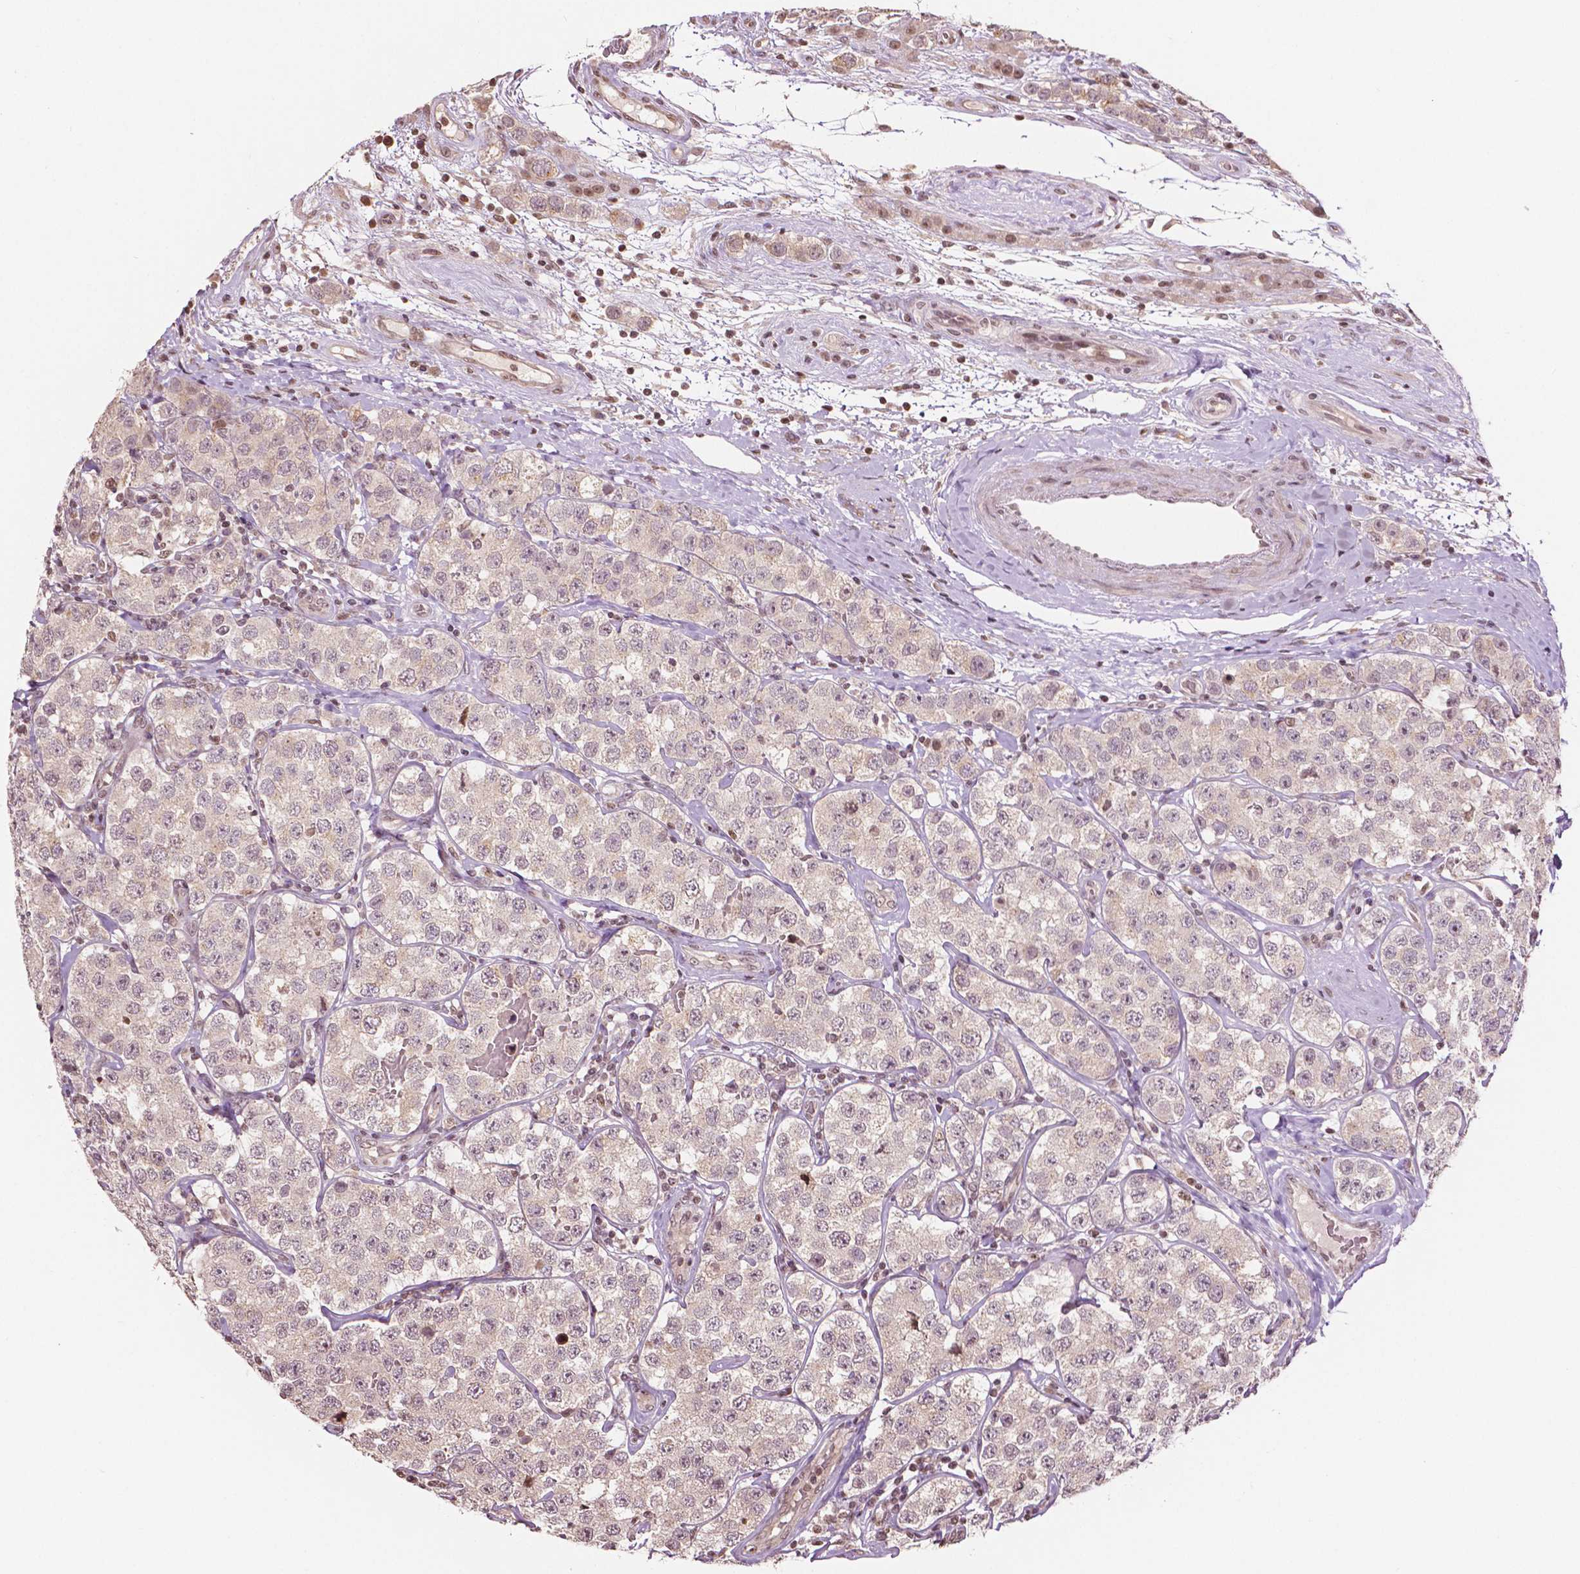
{"staining": {"intensity": "weak", "quantity": "<25%", "location": "nuclear"}, "tissue": "testis cancer", "cell_type": "Tumor cells", "image_type": "cancer", "snomed": [{"axis": "morphology", "description": "Seminoma, NOS"}, {"axis": "topography", "description": "Testis"}], "caption": "The immunohistochemistry (IHC) image has no significant staining in tumor cells of testis seminoma tissue. (DAB (3,3'-diaminobenzidine) immunohistochemistry (IHC) visualized using brightfield microscopy, high magnification).", "gene": "DEK", "patient": {"sex": "male", "age": 34}}